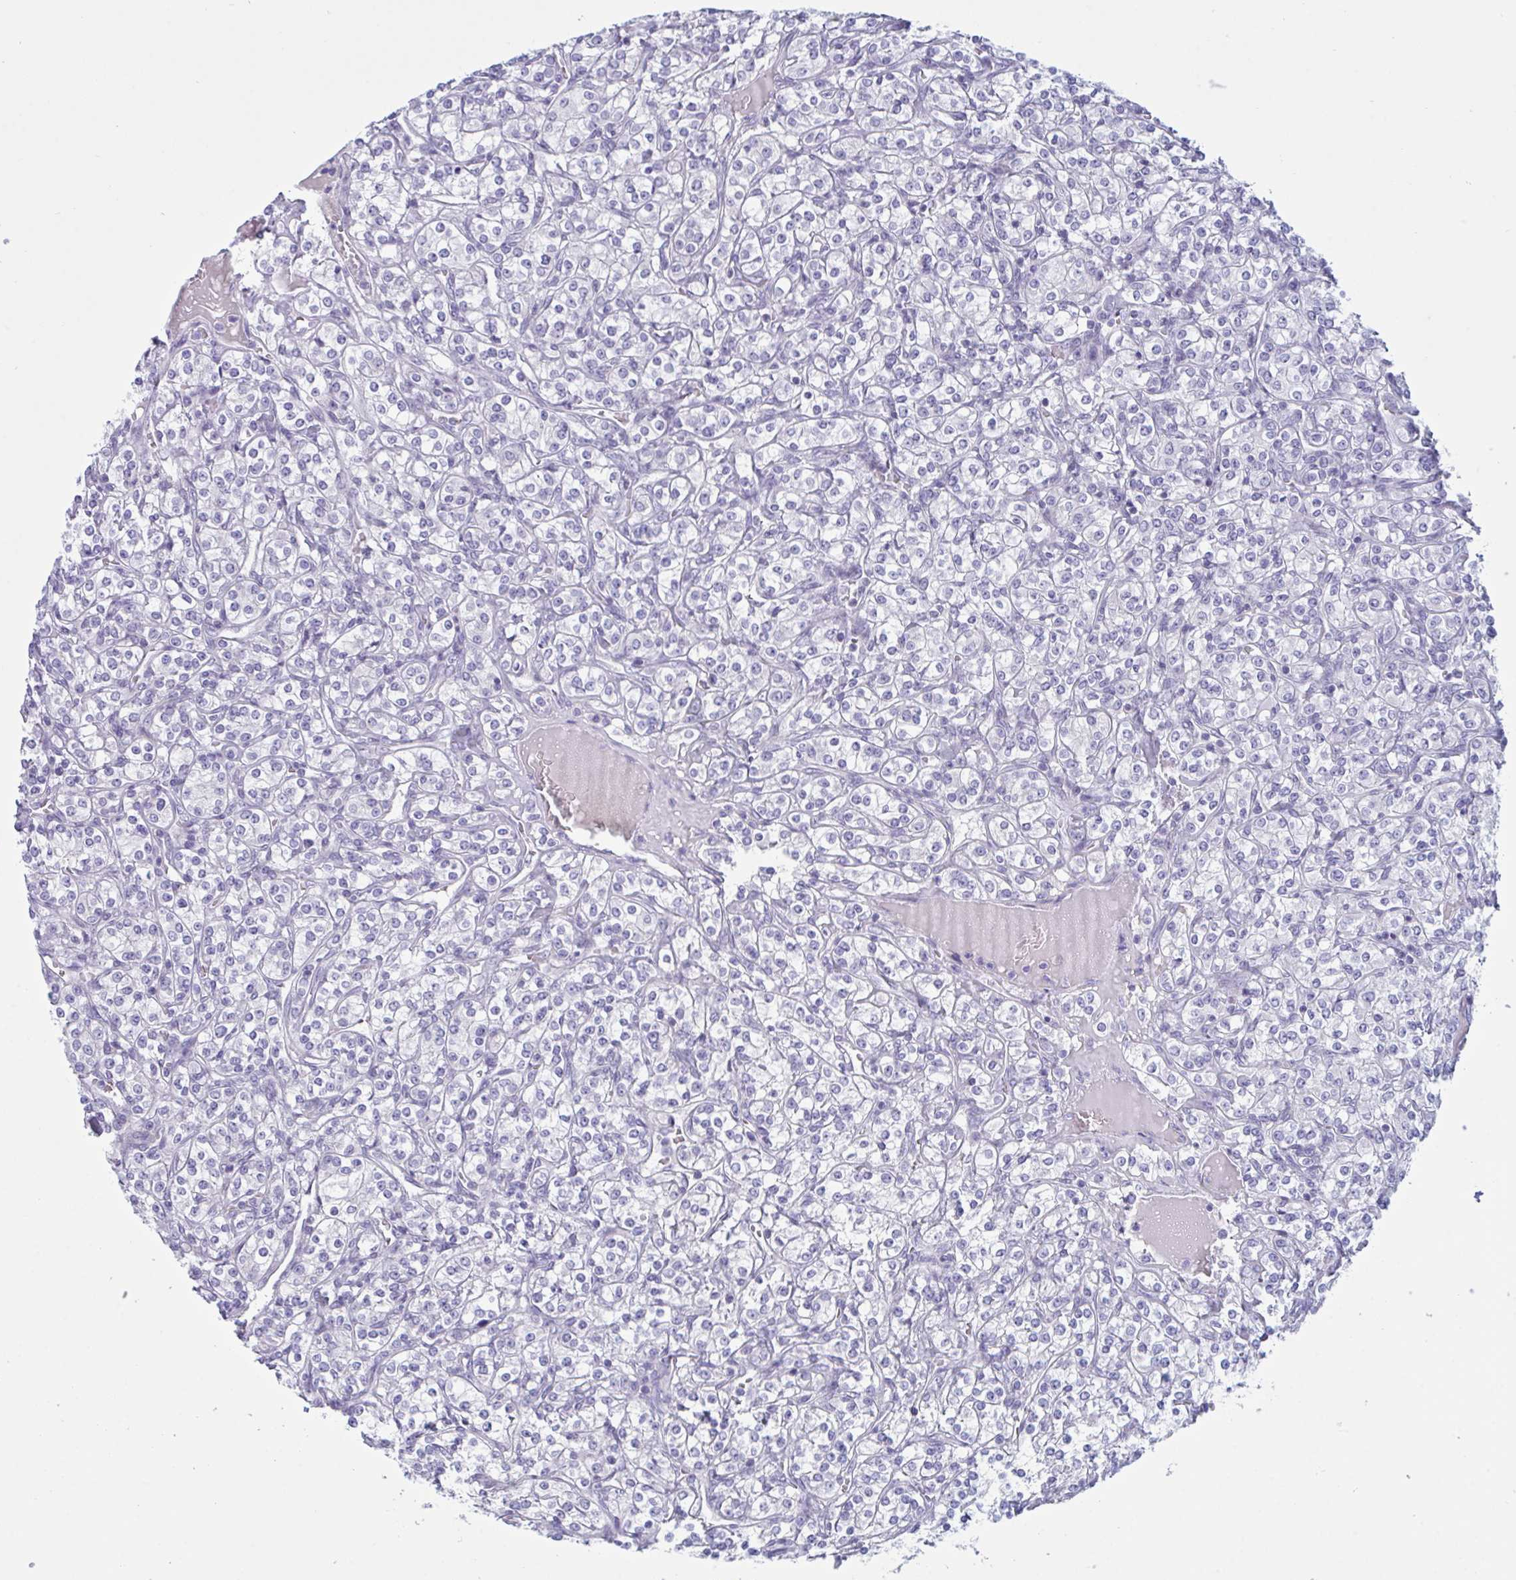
{"staining": {"intensity": "negative", "quantity": "none", "location": "none"}, "tissue": "renal cancer", "cell_type": "Tumor cells", "image_type": "cancer", "snomed": [{"axis": "morphology", "description": "Adenocarcinoma, NOS"}, {"axis": "topography", "description": "Kidney"}], "caption": "Immunohistochemical staining of human renal adenocarcinoma displays no significant expression in tumor cells.", "gene": "NAA30", "patient": {"sex": "male", "age": 77}}